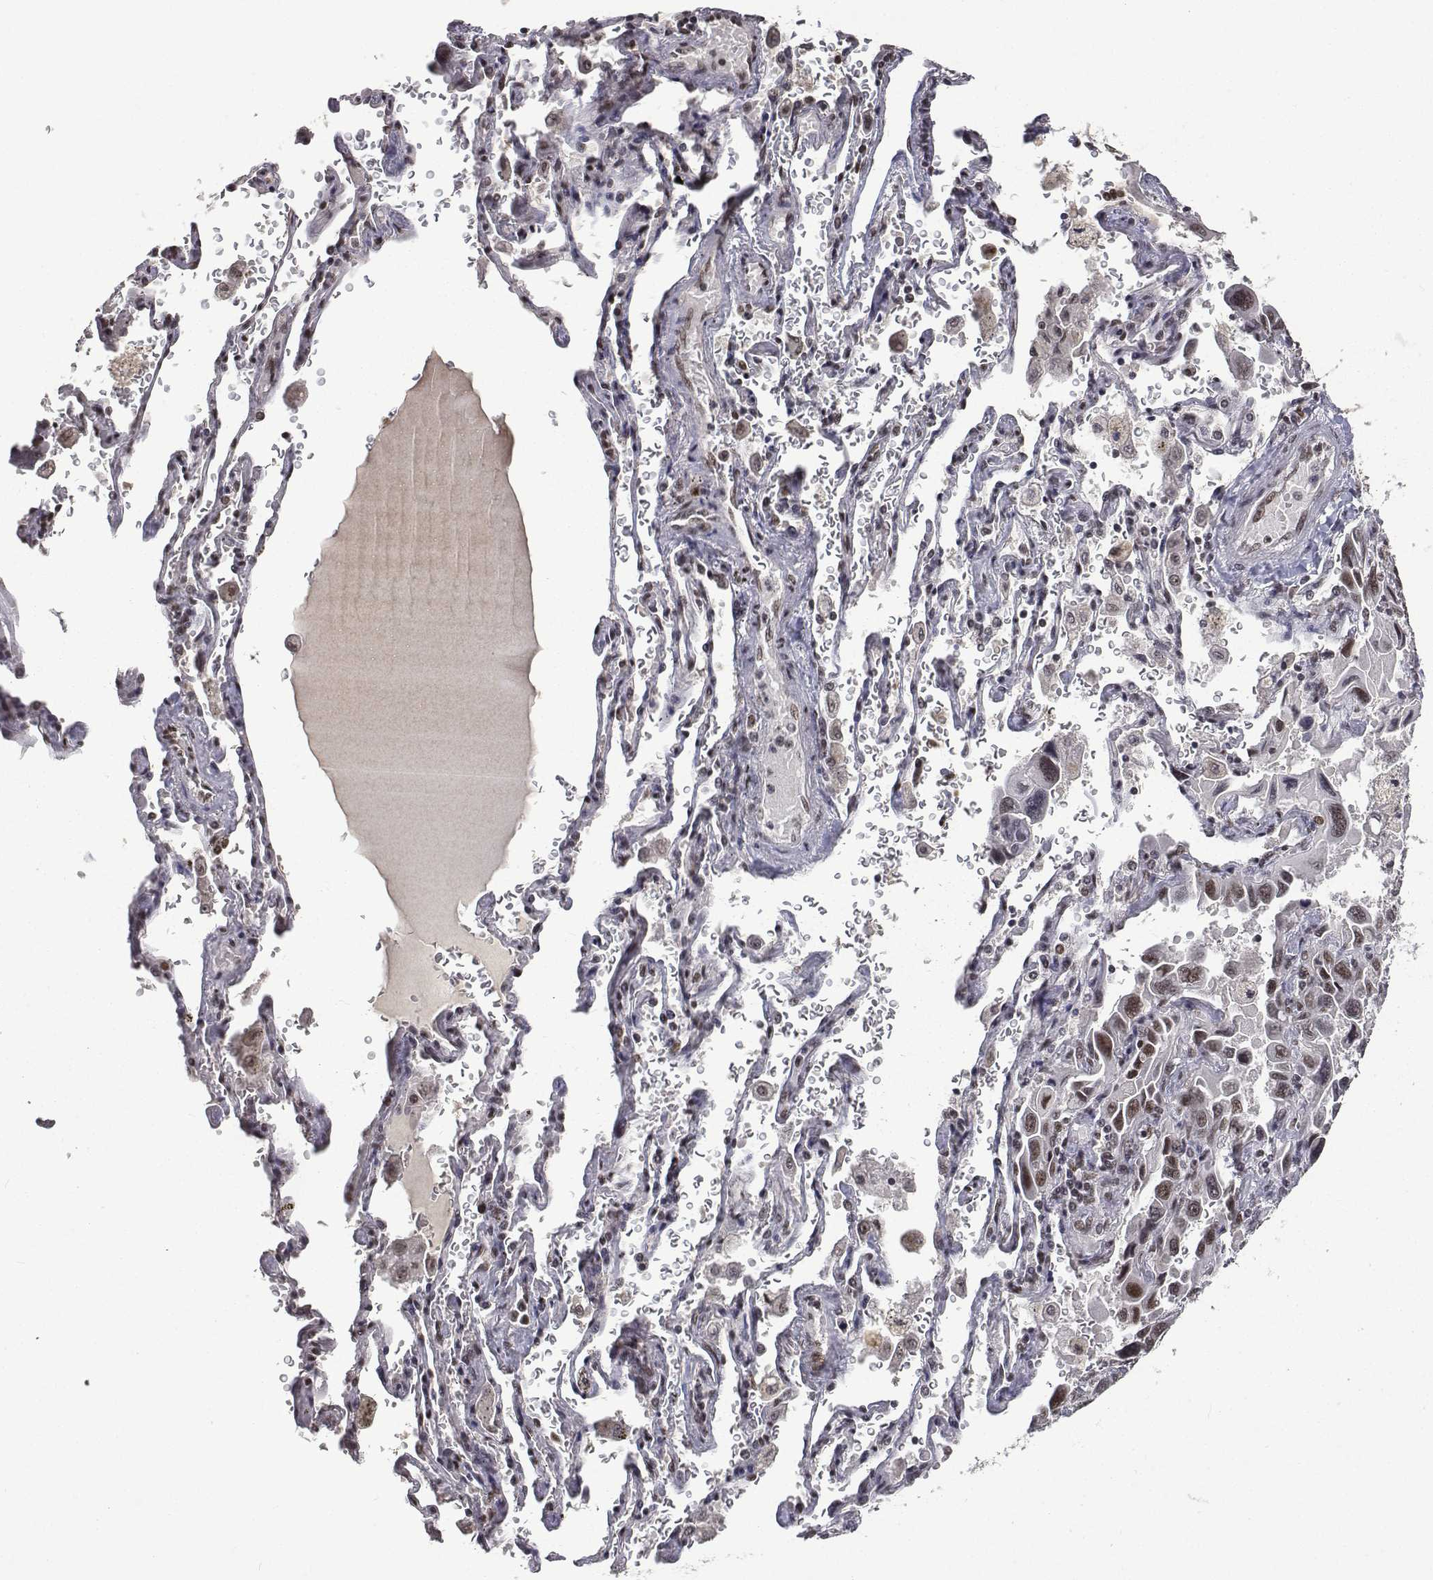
{"staining": {"intensity": "moderate", "quantity": "<25%", "location": "nuclear"}, "tissue": "lung cancer", "cell_type": "Tumor cells", "image_type": "cancer", "snomed": [{"axis": "morphology", "description": "Adenocarcinoma, NOS"}, {"axis": "topography", "description": "Lung"}], "caption": "Immunohistochemical staining of lung cancer (adenocarcinoma) shows low levels of moderate nuclear protein expression in approximately <25% of tumor cells.", "gene": "ATRX", "patient": {"sex": "male", "age": 64}}